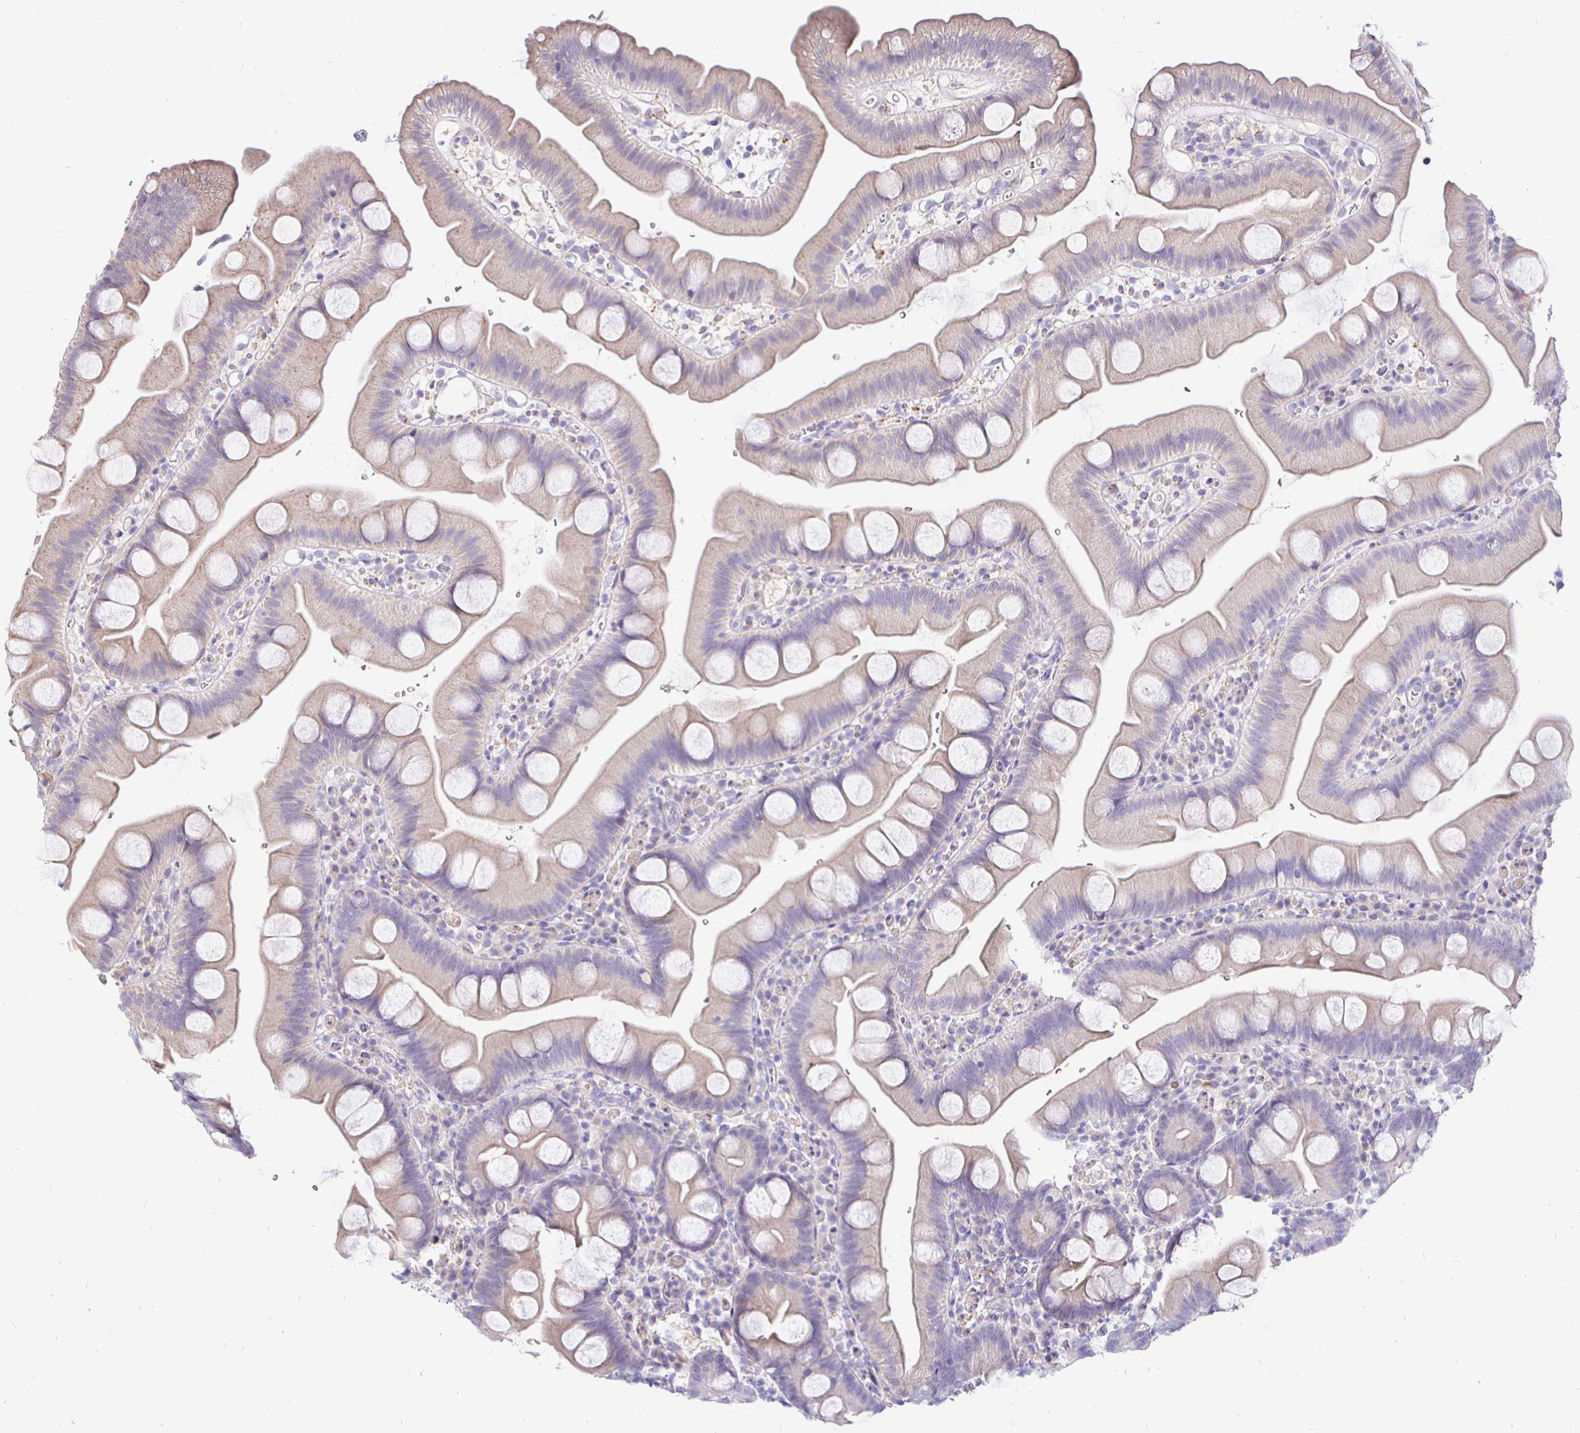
{"staining": {"intensity": "weak", "quantity": "25%-75%", "location": "cytoplasmic/membranous"}, "tissue": "small intestine", "cell_type": "Glandular cells", "image_type": "normal", "snomed": [{"axis": "morphology", "description": "Normal tissue, NOS"}, {"axis": "topography", "description": "Small intestine"}], "caption": "Protein staining of benign small intestine demonstrates weak cytoplasmic/membranous expression in about 25%-75% of glandular cells. (DAB (3,3'-diaminobenzidine) IHC, brown staining for protein, blue staining for nuclei).", "gene": "NECAB1", "patient": {"sex": "female", "age": 68}}